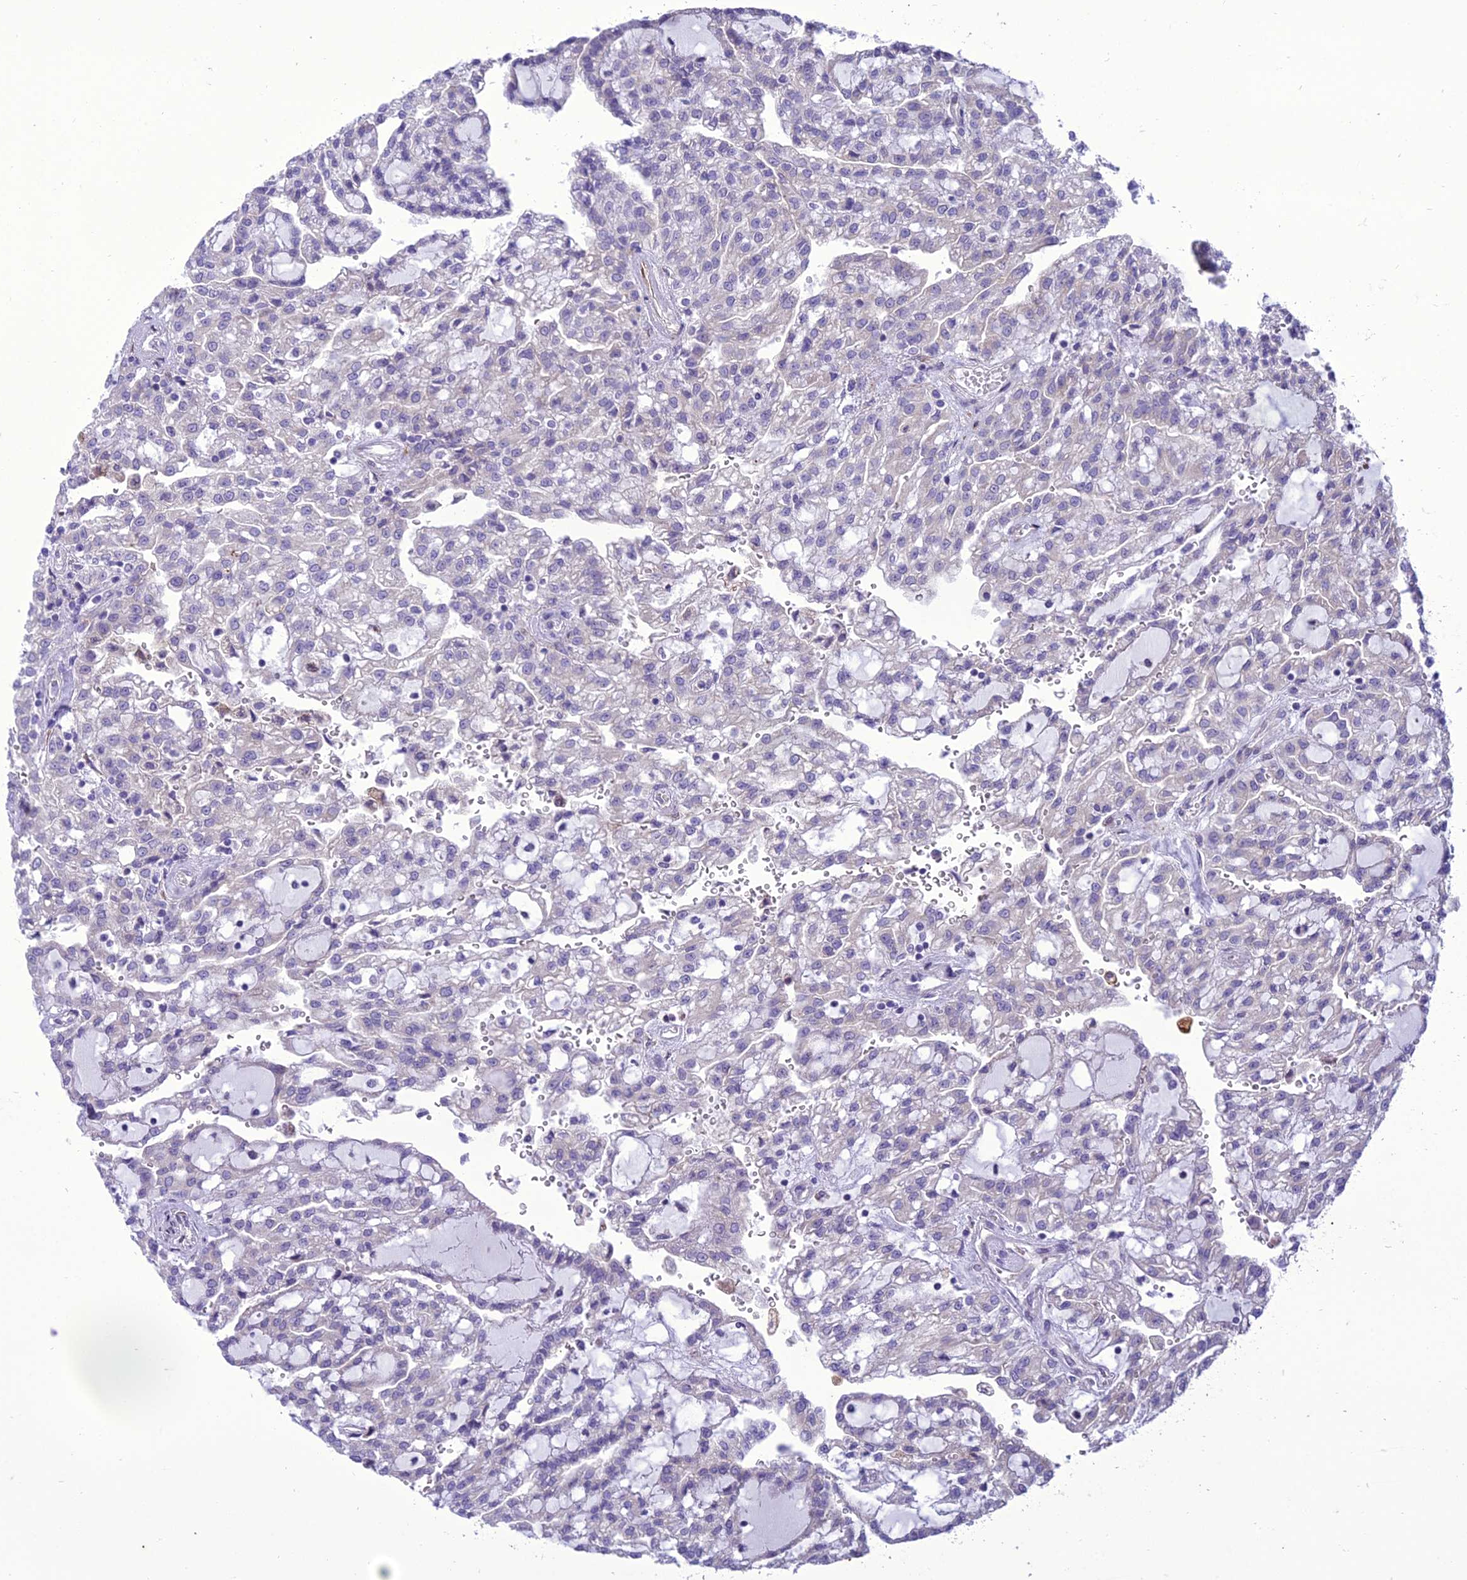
{"staining": {"intensity": "negative", "quantity": "none", "location": "none"}, "tissue": "renal cancer", "cell_type": "Tumor cells", "image_type": "cancer", "snomed": [{"axis": "morphology", "description": "Adenocarcinoma, NOS"}, {"axis": "topography", "description": "Kidney"}], "caption": "Immunohistochemistry (IHC) photomicrograph of renal adenocarcinoma stained for a protein (brown), which displays no expression in tumor cells.", "gene": "NEURL2", "patient": {"sex": "male", "age": 63}}